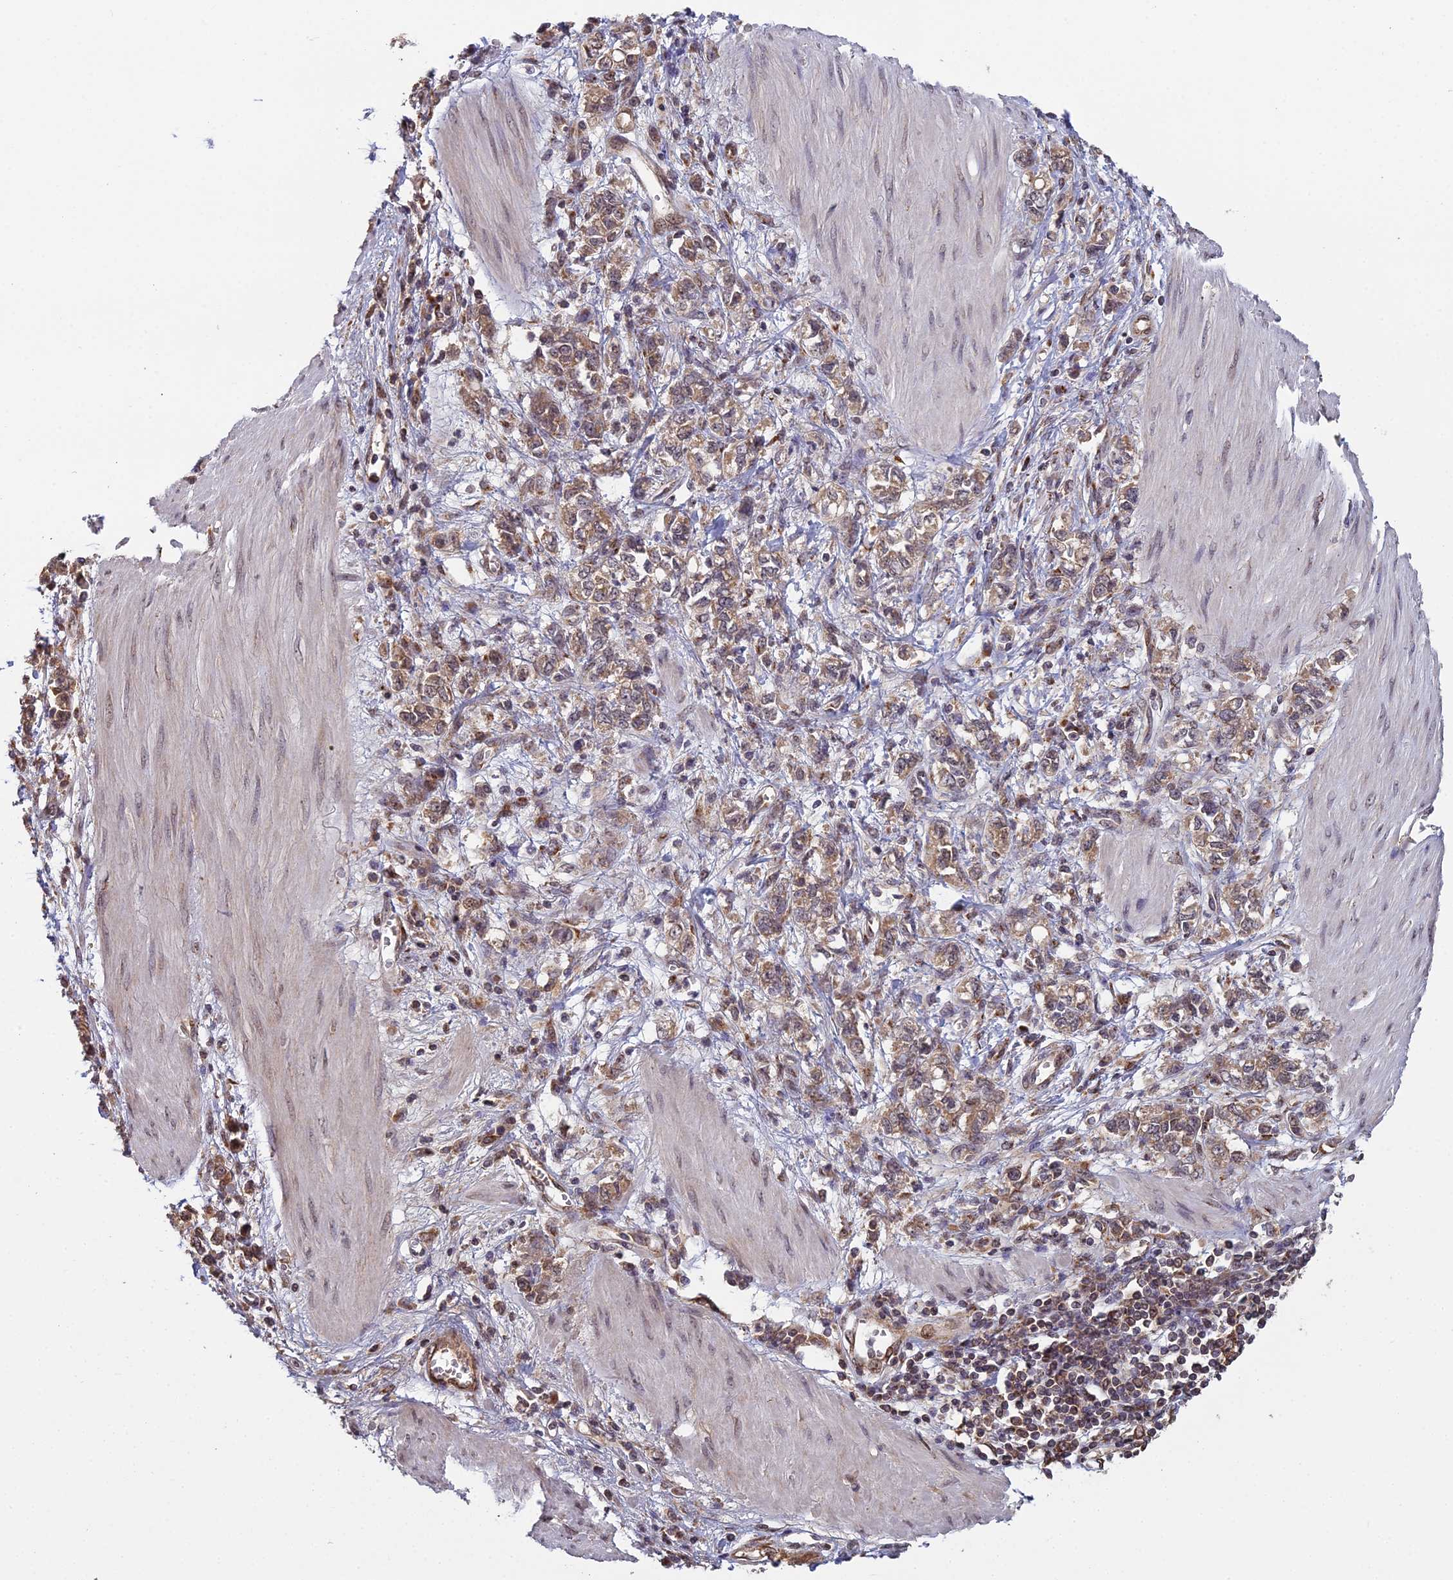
{"staining": {"intensity": "weak", "quantity": "25%-75%", "location": "cytoplasmic/membranous,nuclear"}, "tissue": "stomach cancer", "cell_type": "Tumor cells", "image_type": "cancer", "snomed": [{"axis": "morphology", "description": "Adenocarcinoma, NOS"}, {"axis": "topography", "description": "Stomach"}], "caption": "Adenocarcinoma (stomach) tissue reveals weak cytoplasmic/membranous and nuclear positivity in about 25%-75% of tumor cells, visualized by immunohistochemistry. Using DAB (brown) and hematoxylin (blue) stains, captured at high magnification using brightfield microscopy.", "gene": "MEOX1", "patient": {"sex": "female", "age": 76}}